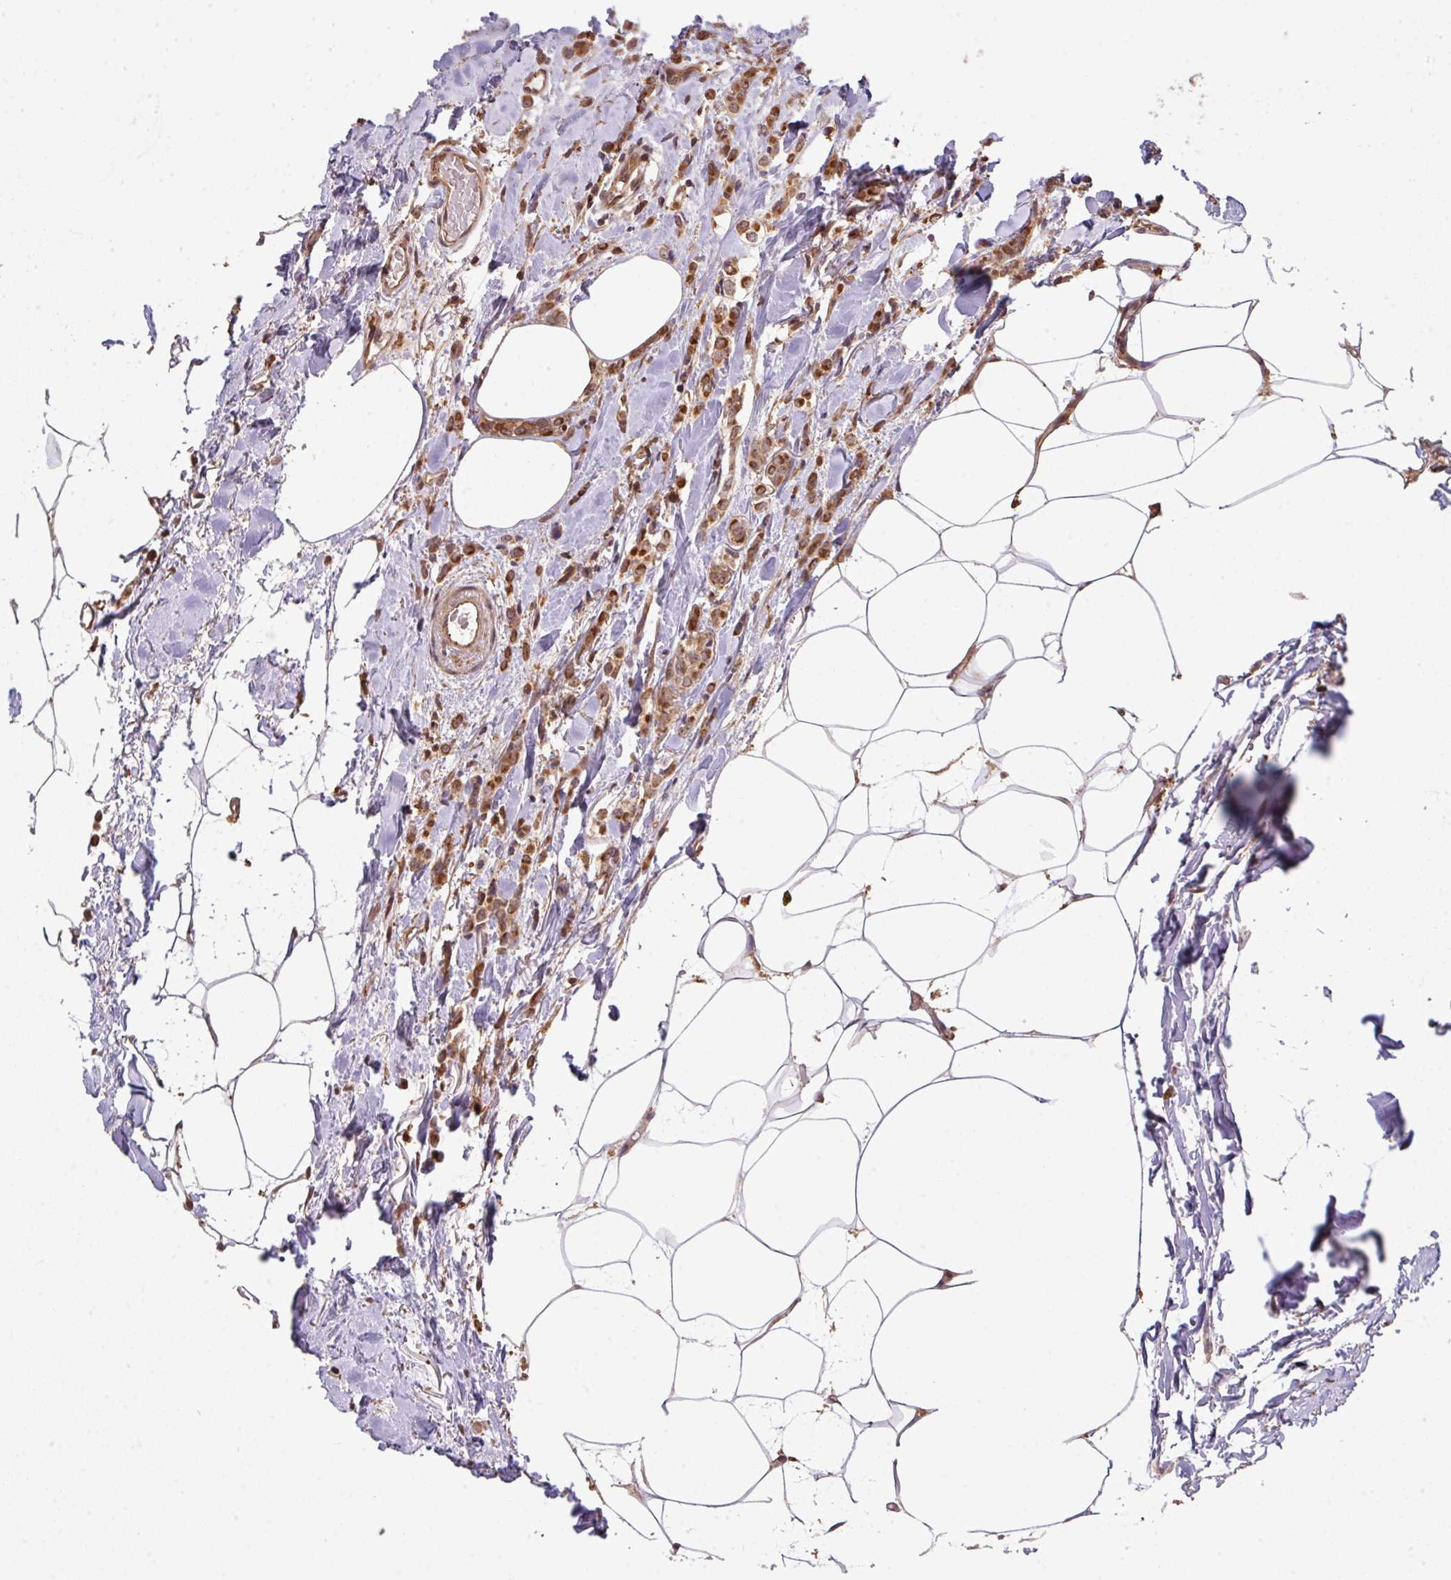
{"staining": {"intensity": "strong", "quantity": ">75%", "location": "cytoplasmic/membranous"}, "tissue": "breast cancer", "cell_type": "Tumor cells", "image_type": "cancer", "snomed": [{"axis": "morphology", "description": "Lobular carcinoma"}, {"axis": "topography", "description": "Breast"}], "caption": "Lobular carcinoma (breast) tissue exhibits strong cytoplasmic/membranous staining in about >75% of tumor cells, visualized by immunohistochemistry.", "gene": "ARPIN", "patient": {"sex": "female", "age": 84}}